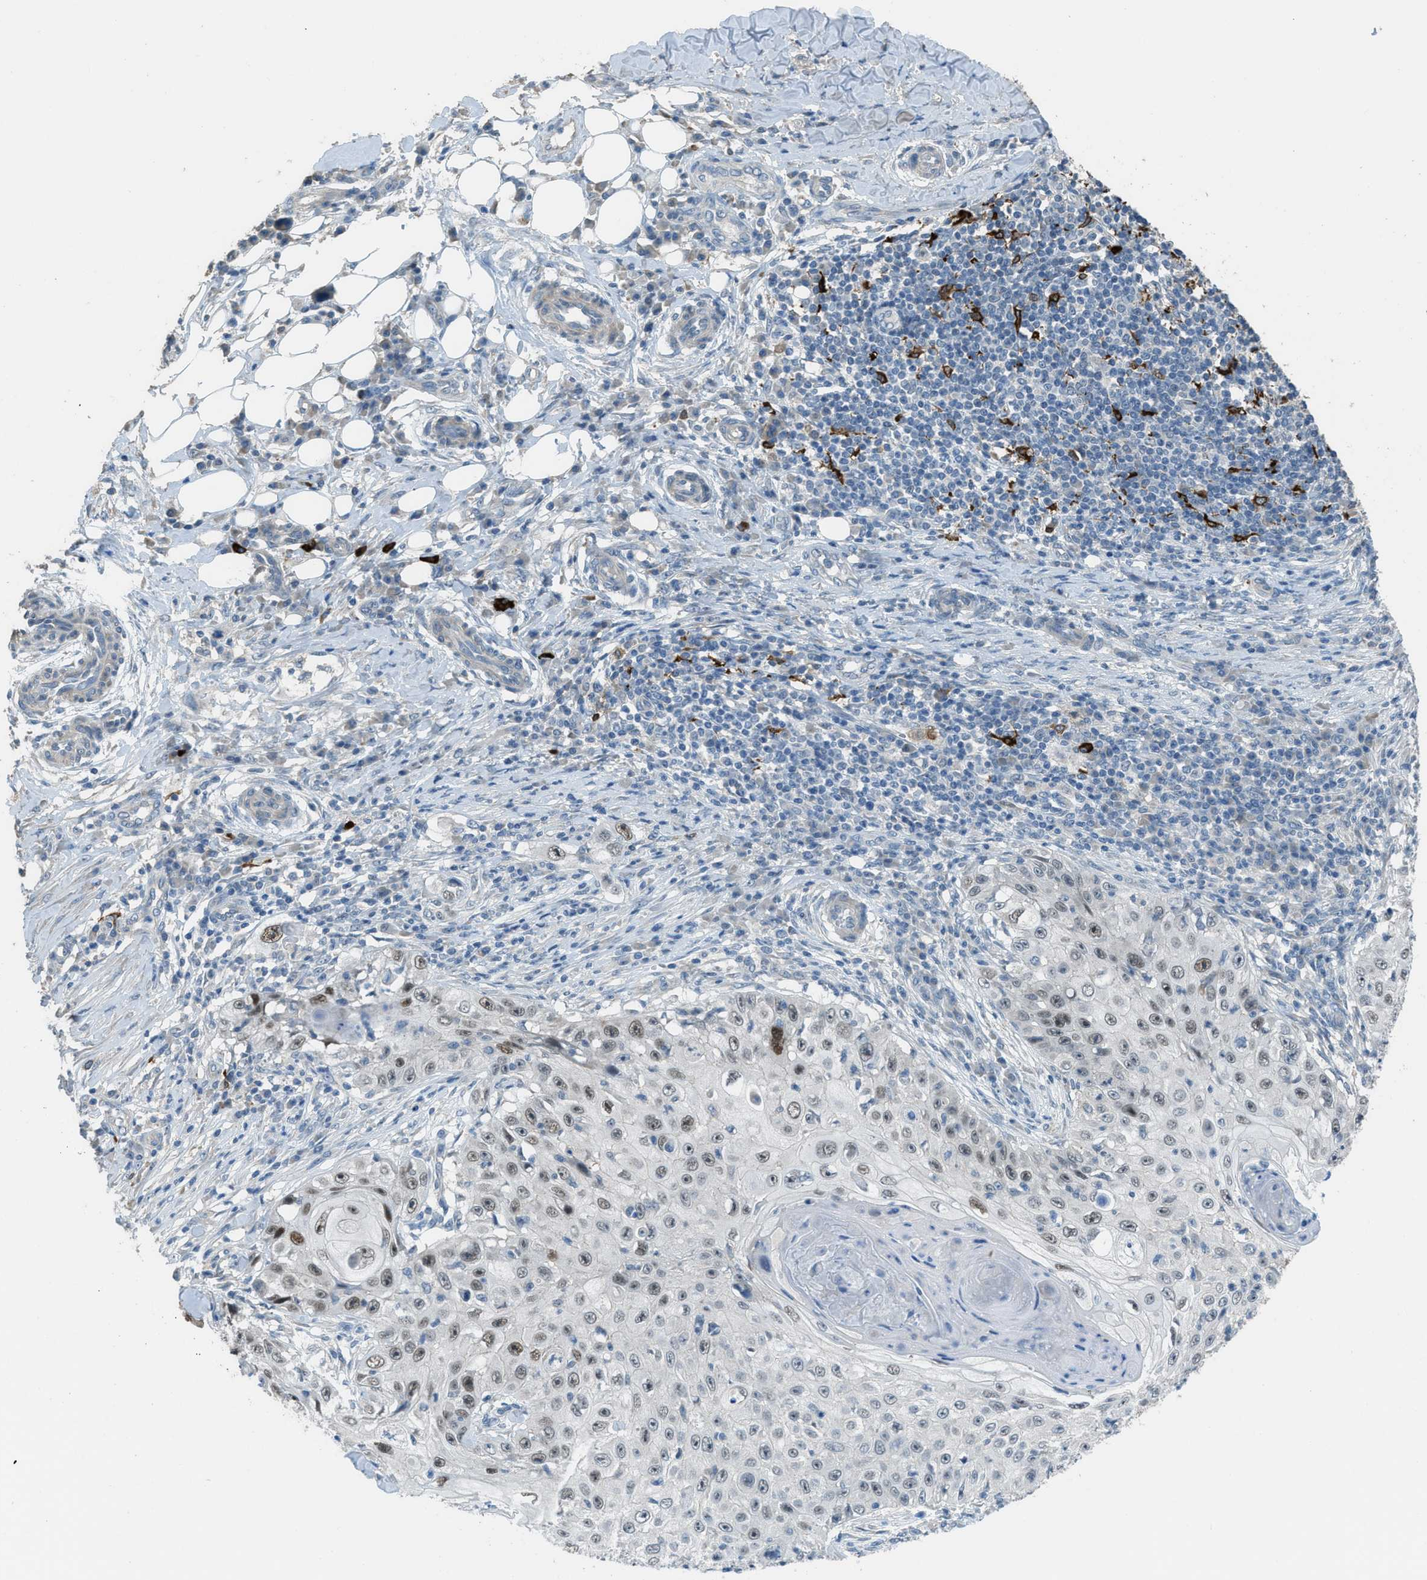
{"staining": {"intensity": "weak", "quantity": "25%-75%", "location": "nuclear"}, "tissue": "skin cancer", "cell_type": "Tumor cells", "image_type": "cancer", "snomed": [{"axis": "morphology", "description": "Squamous cell carcinoma, NOS"}, {"axis": "topography", "description": "Skin"}], "caption": "Immunohistochemistry micrograph of human skin squamous cell carcinoma stained for a protein (brown), which displays low levels of weak nuclear expression in approximately 25%-75% of tumor cells.", "gene": "TIMD4", "patient": {"sex": "male", "age": 86}}